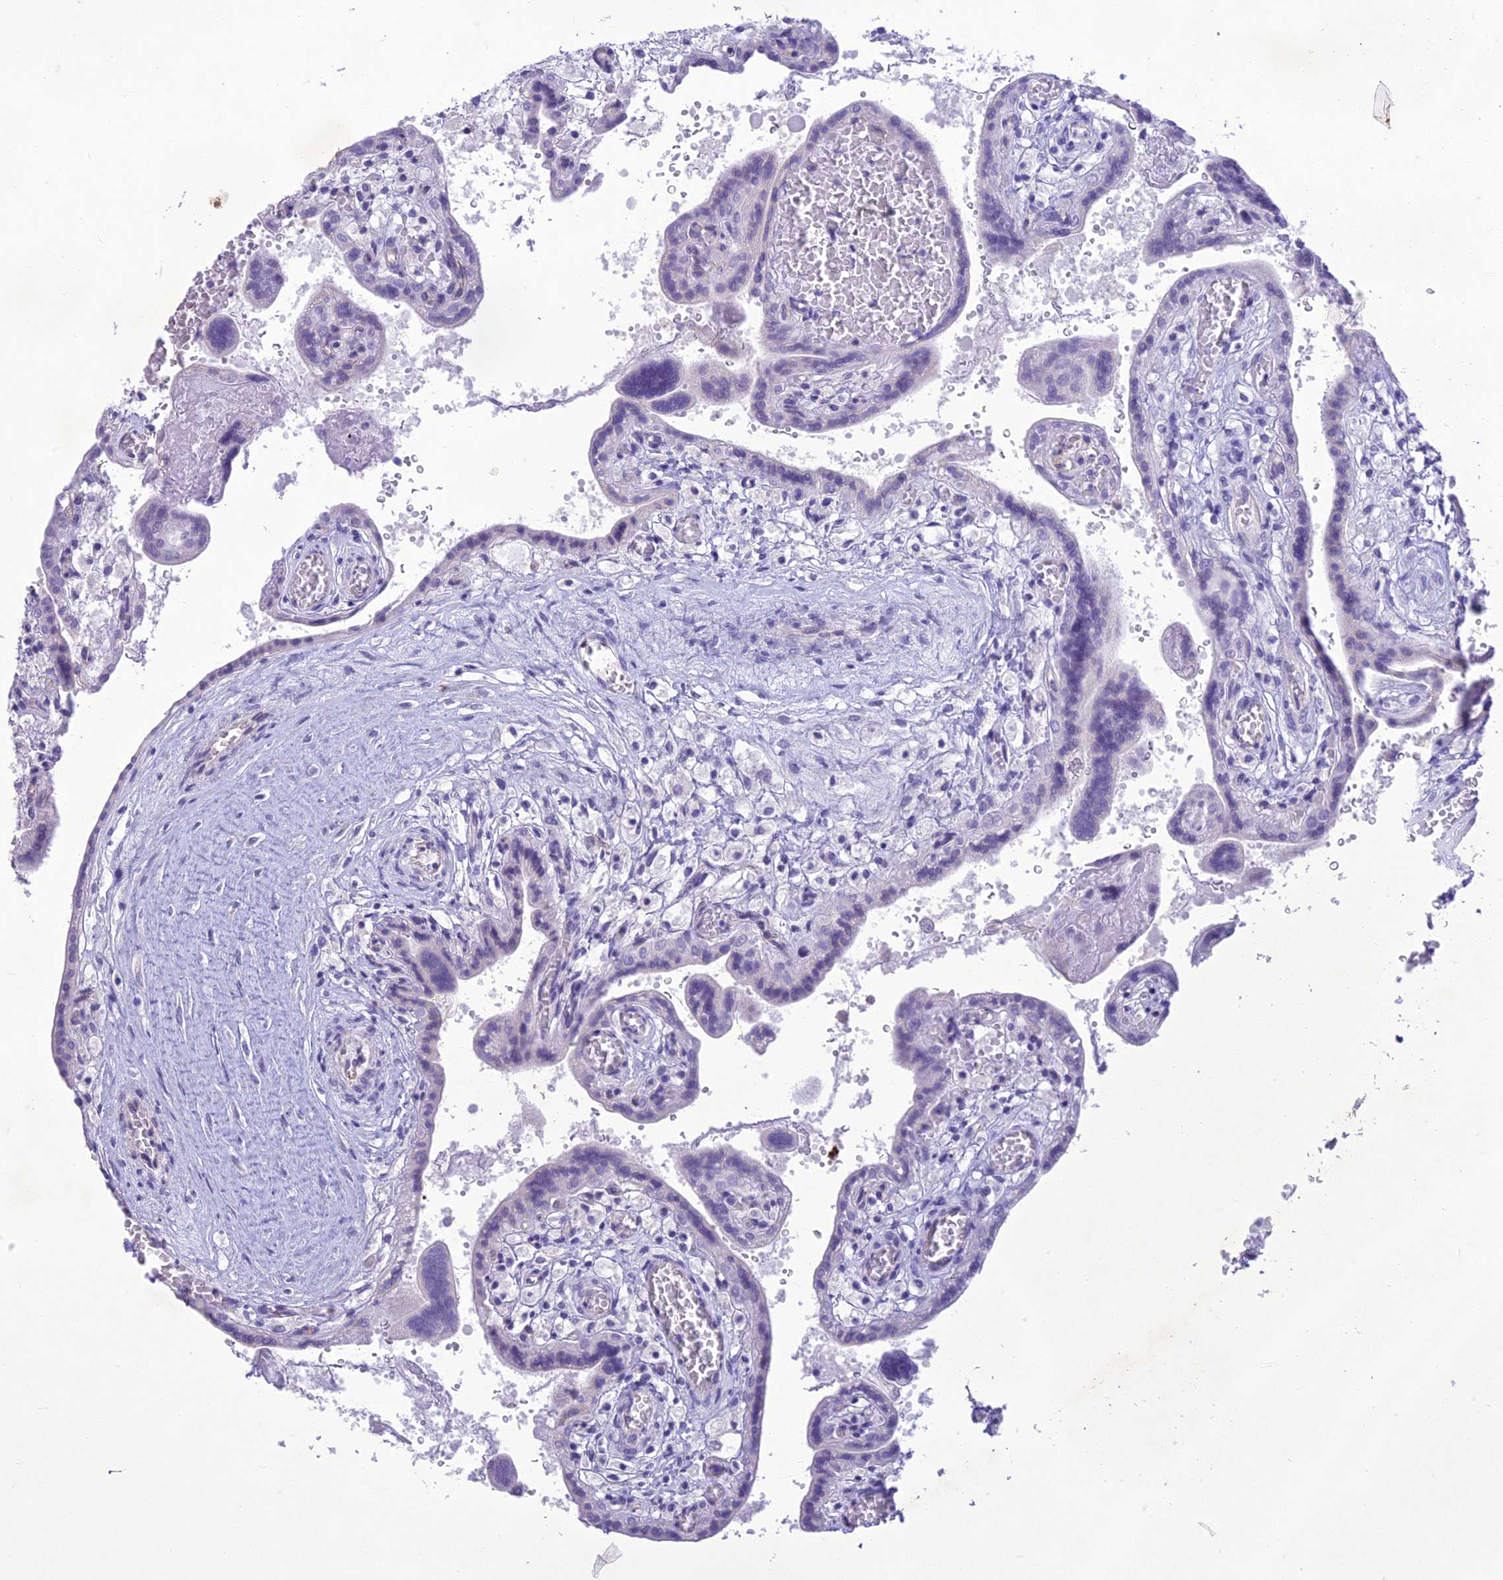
{"staining": {"intensity": "moderate", "quantity": "<25%", "location": "nuclear"}, "tissue": "placenta", "cell_type": "Decidual cells", "image_type": "normal", "snomed": [{"axis": "morphology", "description": "Normal tissue, NOS"}, {"axis": "topography", "description": "Placenta"}], "caption": "A brown stain highlights moderate nuclear expression of a protein in decidual cells of normal human placenta. (DAB (3,3'-diaminobenzidine) IHC, brown staining for protein, blue staining for nuclei).", "gene": "SLC13A5", "patient": {"sex": "female", "age": 37}}